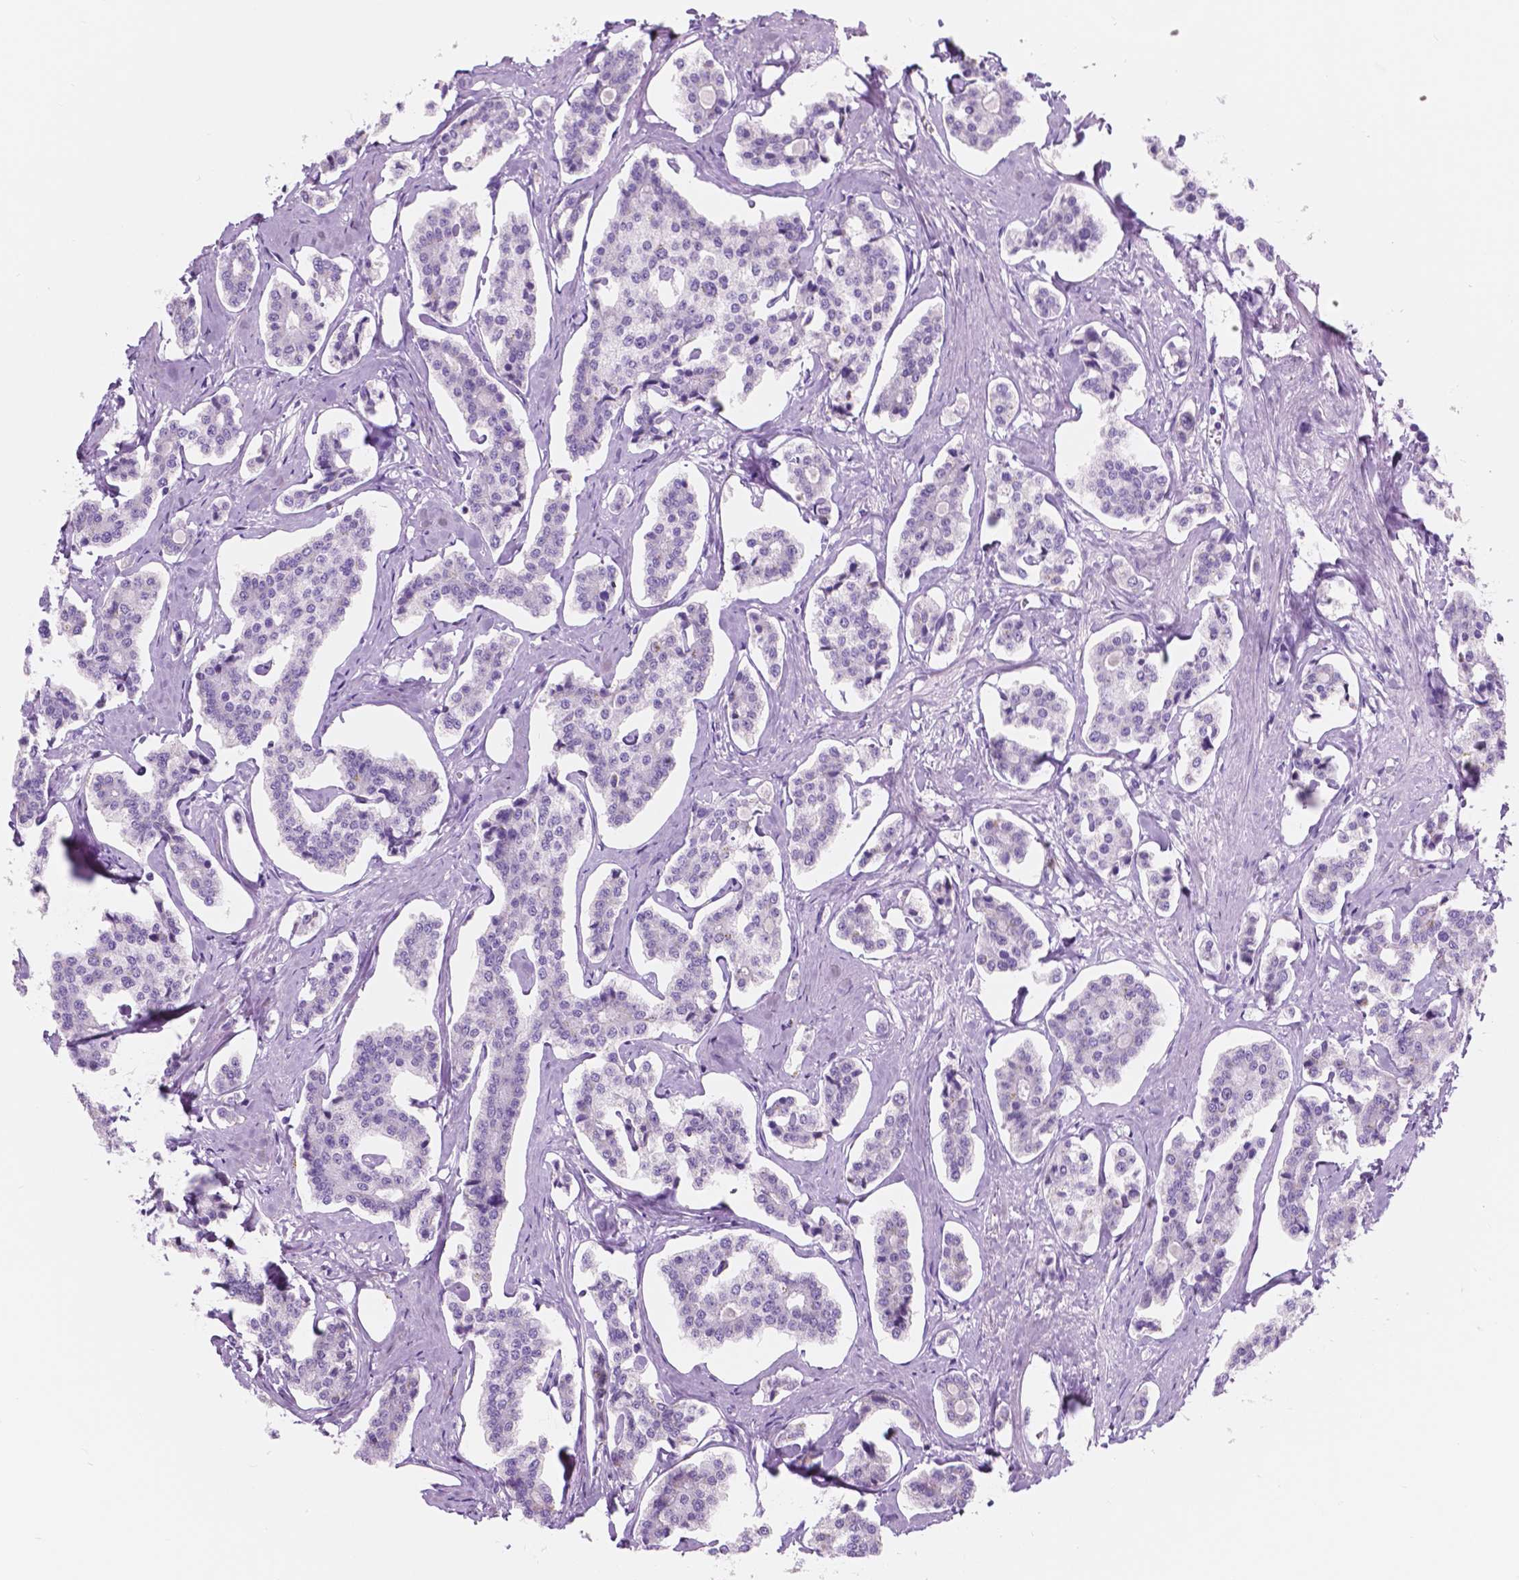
{"staining": {"intensity": "negative", "quantity": "none", "location": "none"}, "tissue": "carcinoid", "cell_type": "Tumor cells", "image_type": "cancer", "snomed": [{"axis": "morphology", "description": "Carcinoid, malignant, NOS"}, {"axis": "topography", "description": "Small intestine"}], "caption": "Tumor cells are negative for protein expression in human carcinoid.", "gene": "CUZD1", "patient": {"sex": "female", "age": 65}}